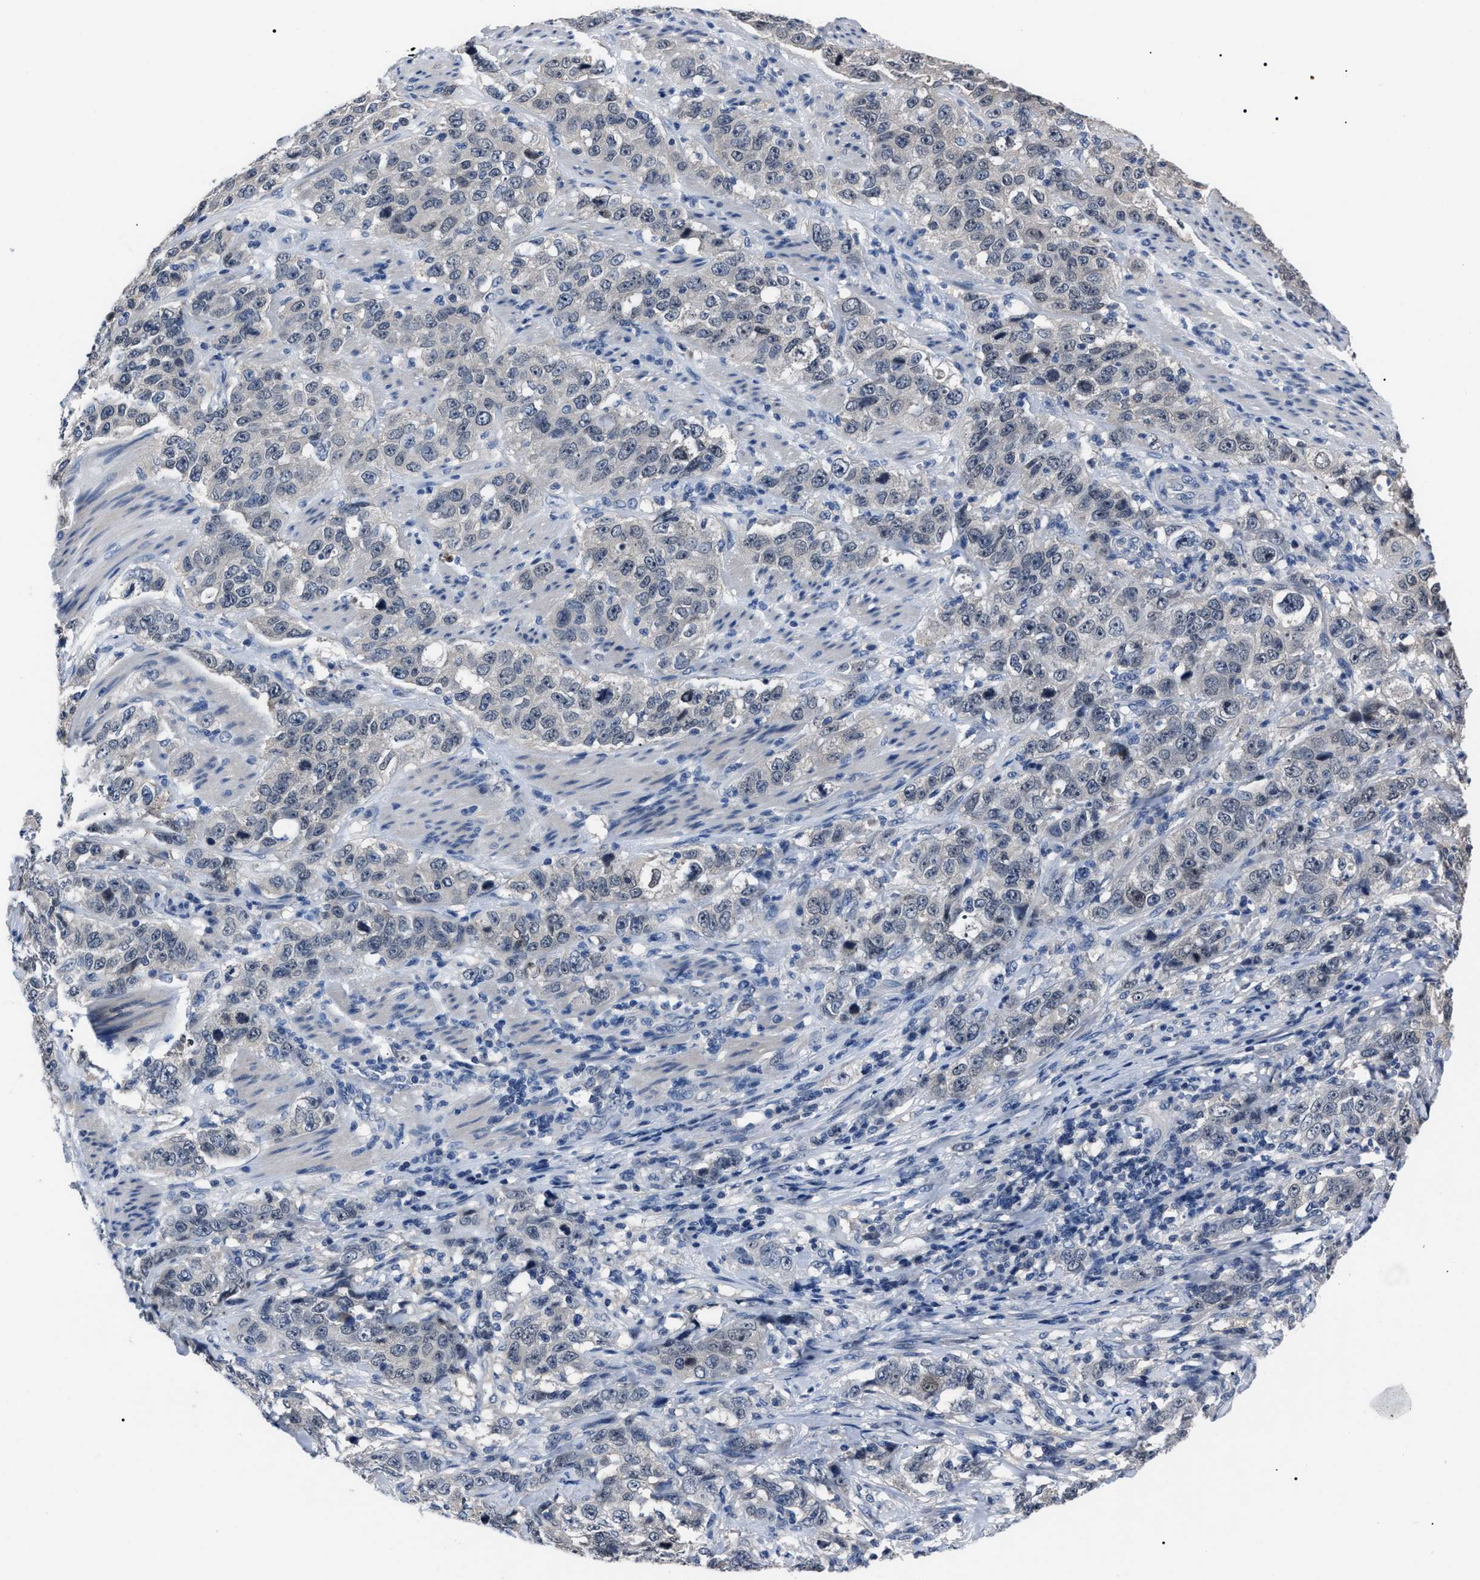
{"staining": {"intensity": "negative", "quantity": "none", "location": "none"}, "tissue": "stomach cancer", "cell_type": "Tumor cells", "image_type": "cancer", "snomed": [{"axis": "morphology", "description": "Adenocarcinoma, NOS"}, {"axis": "topography", "description": "Stomach"}], "caption": "The micrograph displays no significant staining in tumor cells of adenocarcinoma (stomach). Brightfield microscopy of immunohistochemistry (IHC) stained with DAB (brown) and hematoxylin (blue), captured at high magnification.", "gene": "LRWD1", "patient": {"sex": "male", "age": 48}}